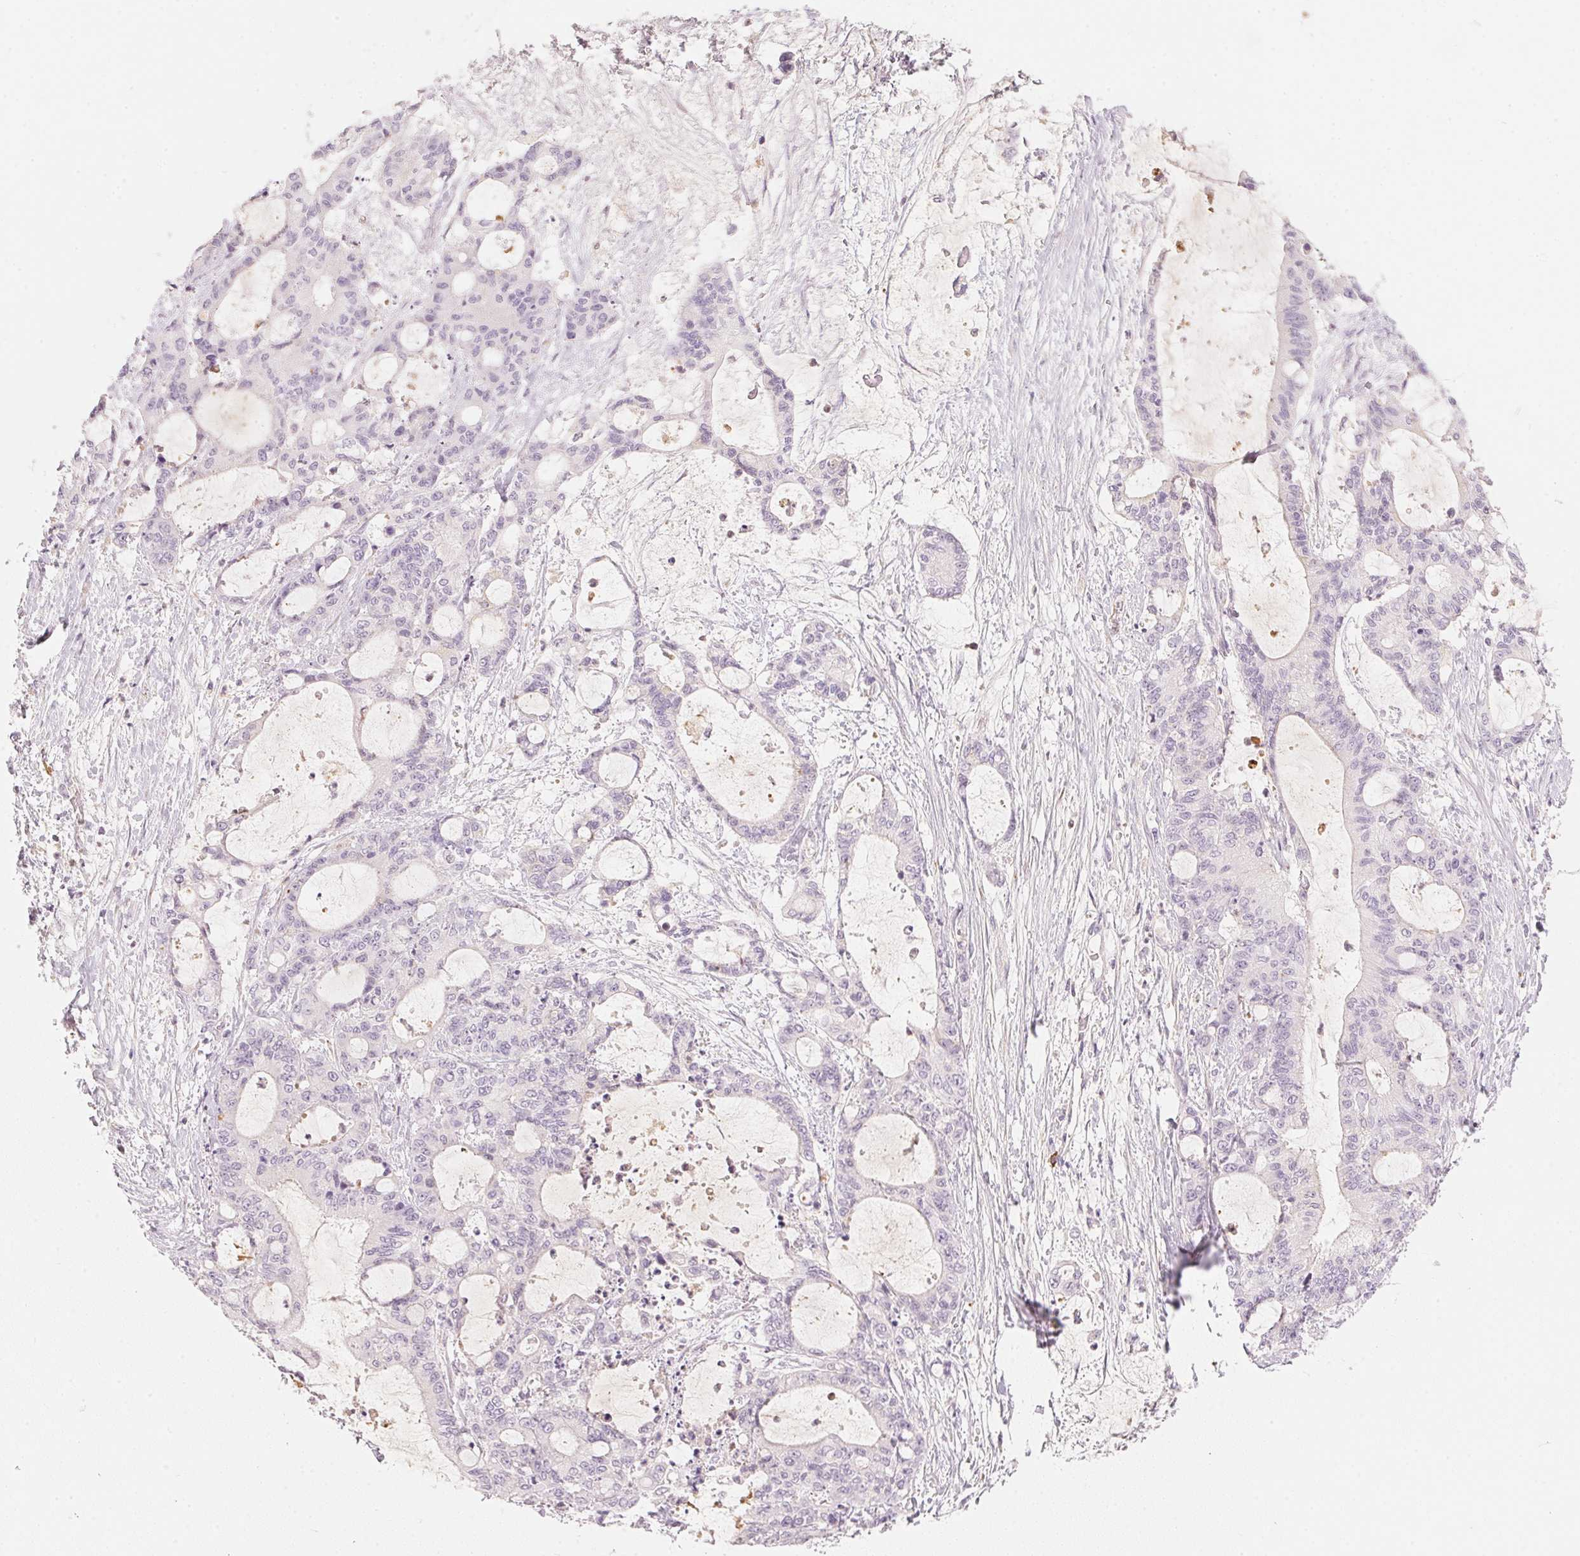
{"staining": {"intensity": "negative", "quantity": "none", "location": "none"}, "tissue": "liver cancer", "cell_type": "Tumor cells", "image_type": "cancer", "snomed": [{"axis": "morphology", "description": "Normal tissue, NOS"}, {"axis": "morphology", "description": "Cholangiocarcinoma"}, {"axis": "topography", "description": "Liver"}, {"axis": "topography", "description": "Peripheral nerve tissue"}], "caption": "Tumor cells are negative for brown protein staining in cholangiocarcinoma (liver).", "gene": "RMDN2", "patient": {"sex": "female", "age": 73}}